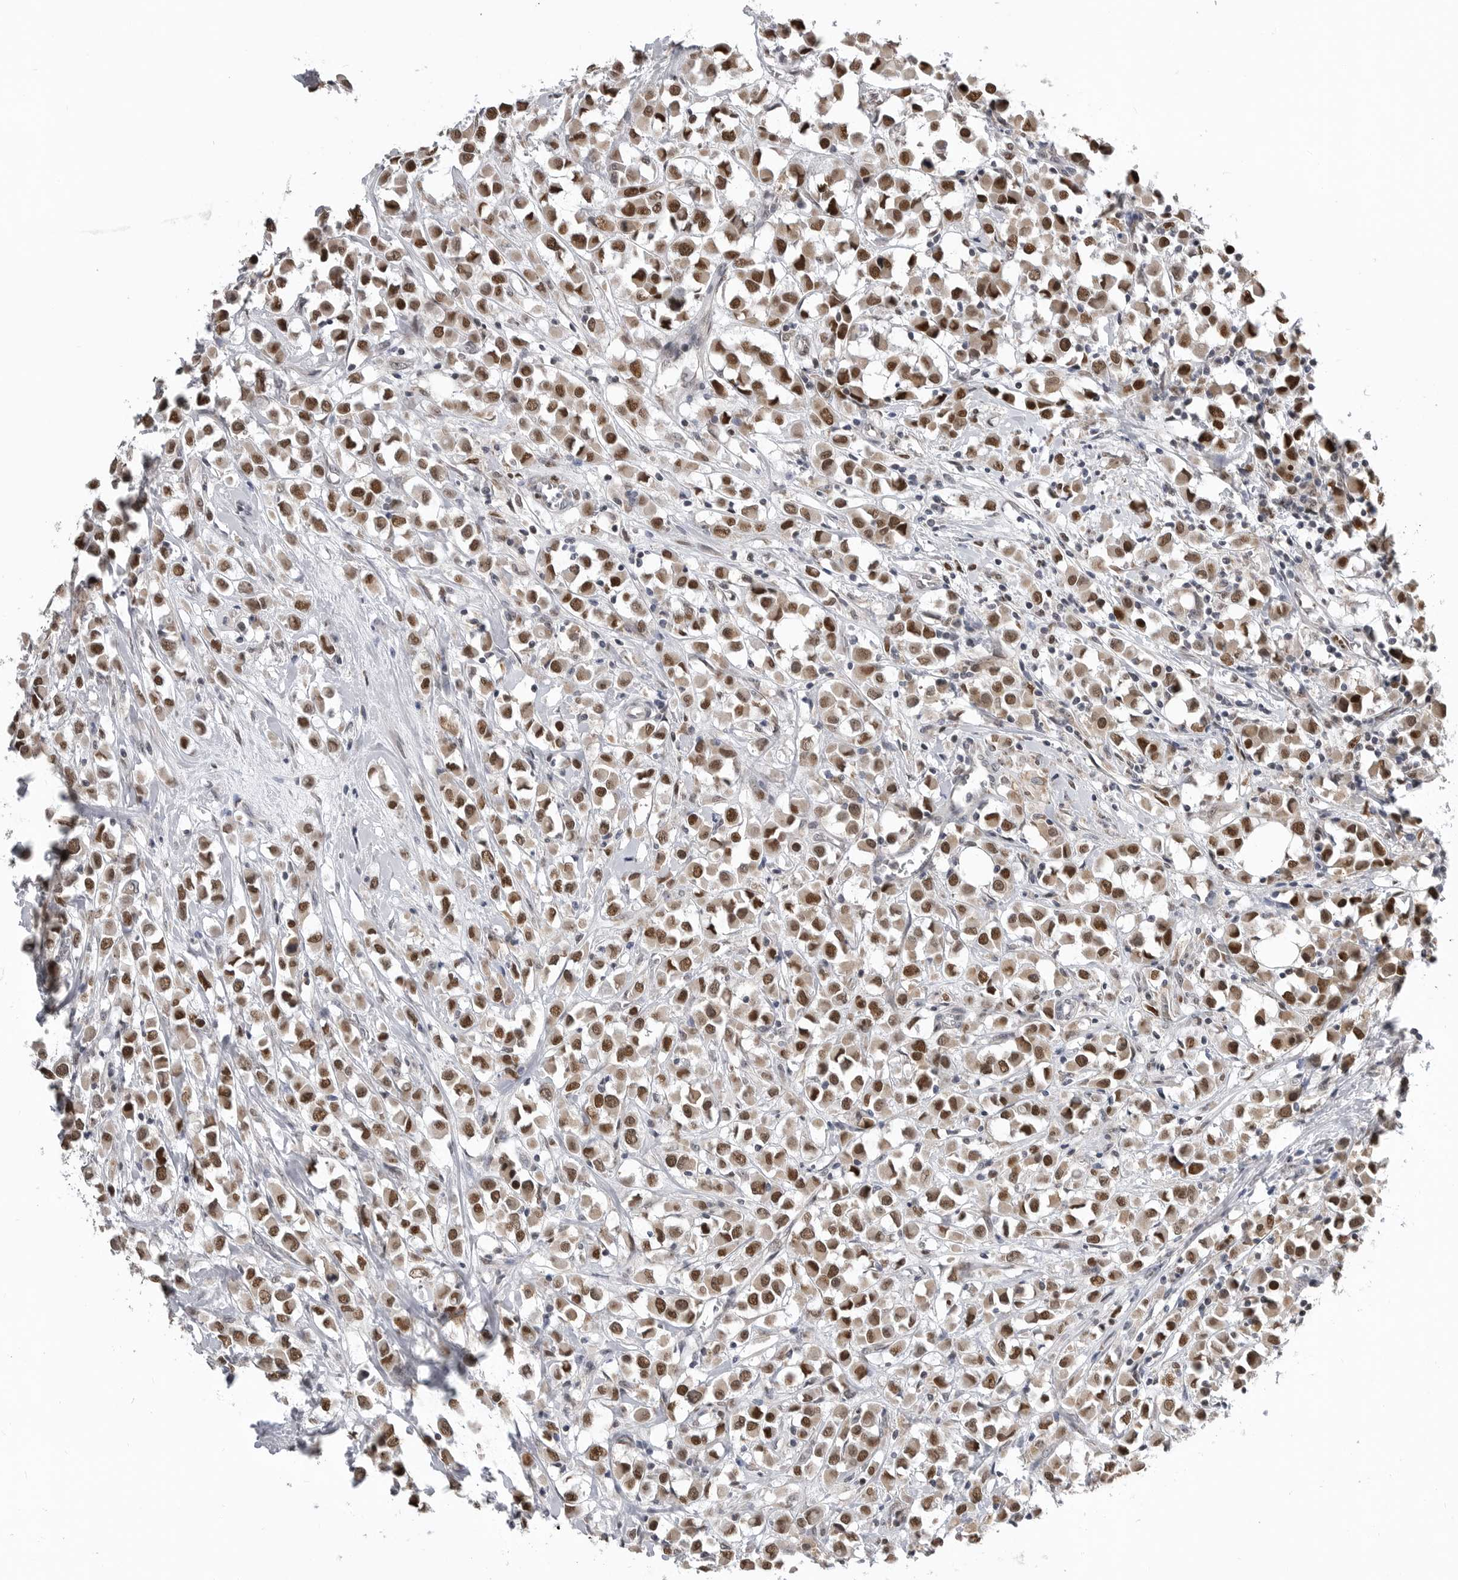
{"staining": {"intensity": "strong", "quantity": ">75%", "location": "cytoplasmic/membranous,nuclear"}, "tissue": "breast cancer", "cell_type": "Tumor cells", "image_type": "cancer", "snomed": [{"axis": "morphology", "description": "Duct carcinoma"}, {"axis": "topography", "description": "Breast"}], "caption": "Immunohistochemical staining of breast cancer (infiltrating ductal carcinoma) reveals strong cytoplasmic/membranous and nuclear protein expression in about >75% of tumor cells.", "gene": "SMARCC1", "patient": {"sex": "female", "age": 61}}